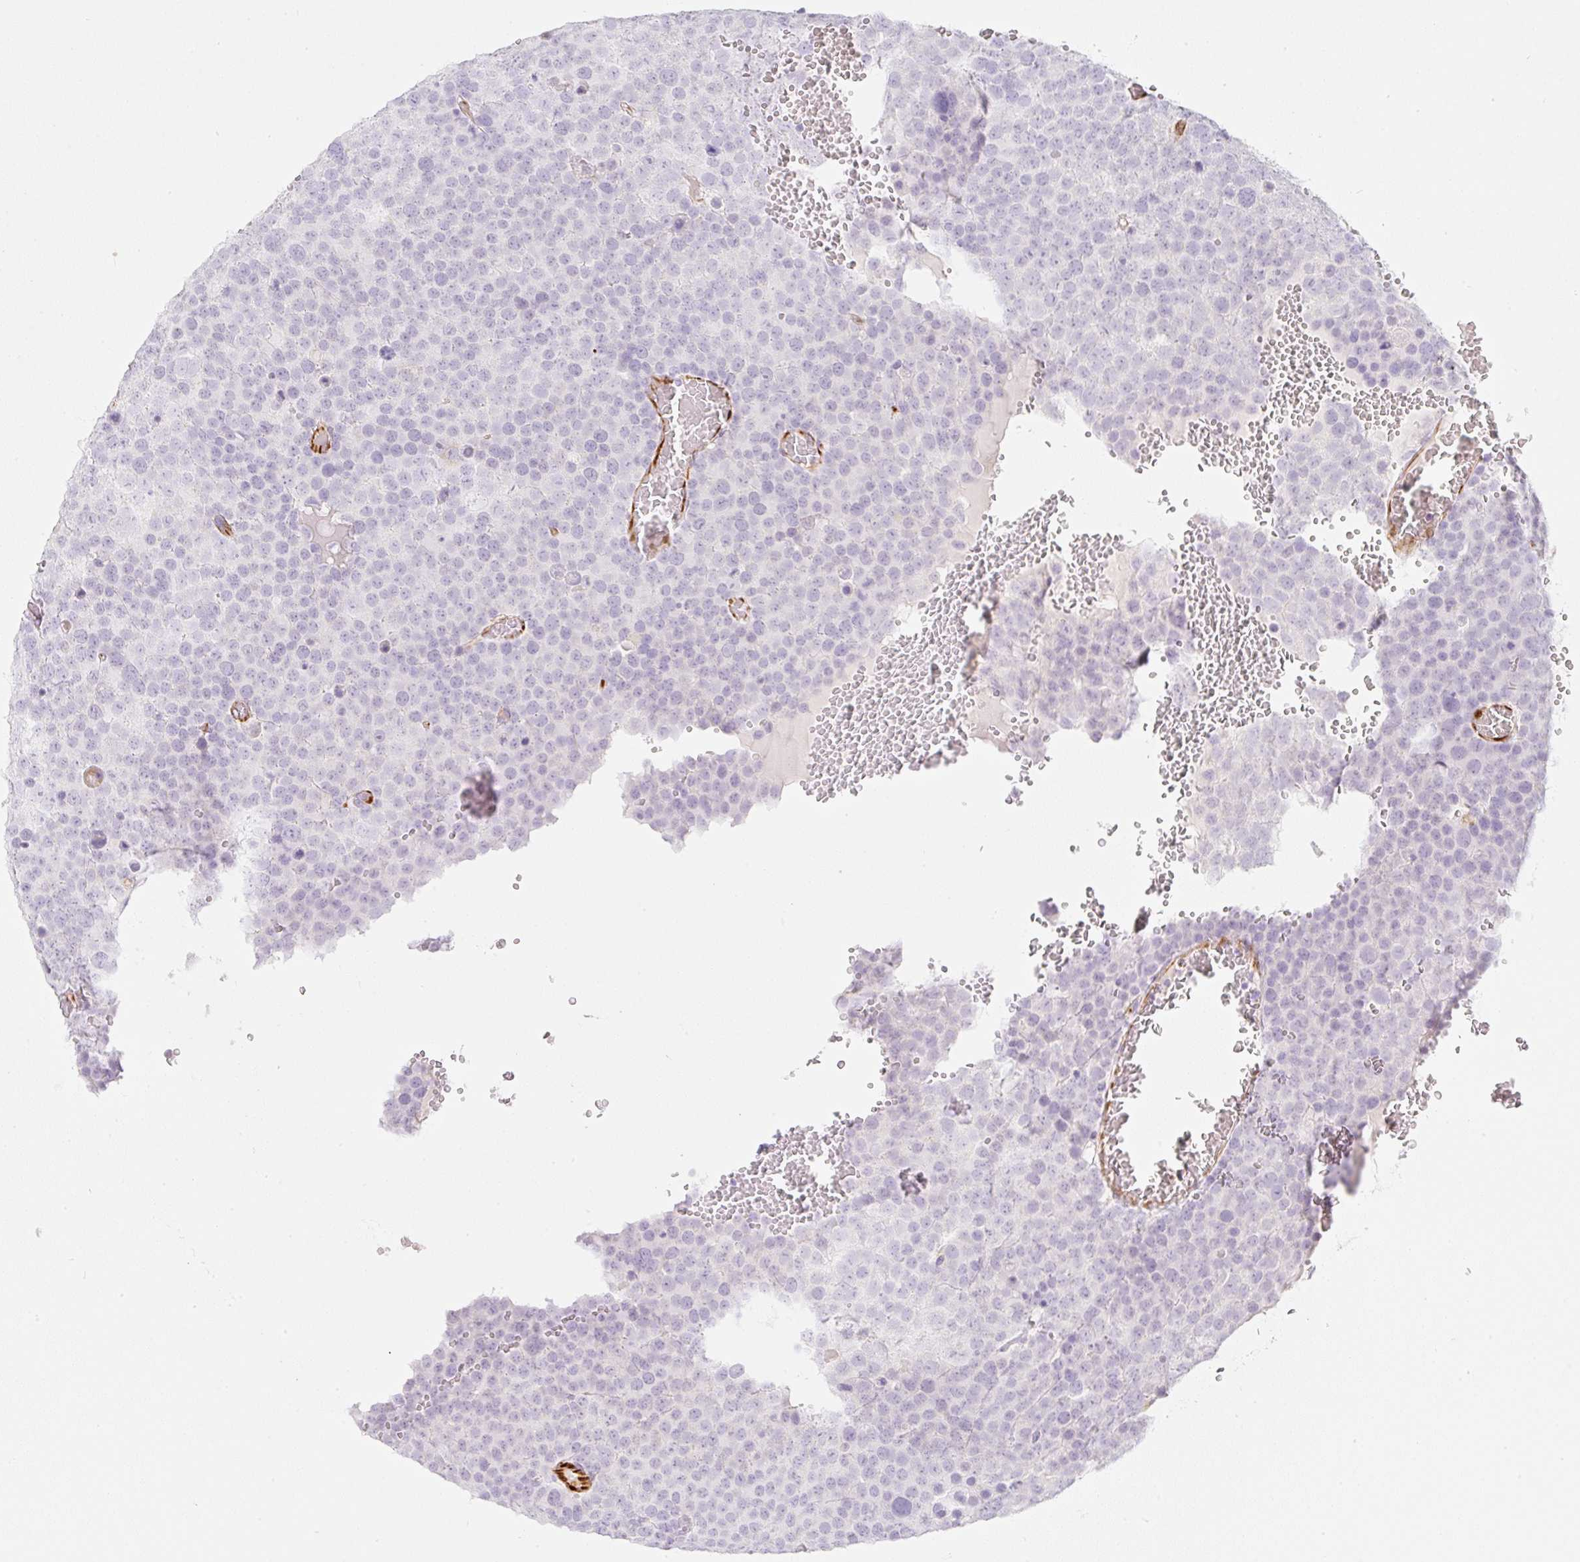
{"staining": {"intensity": "negative", "quantity": "none", "location": "none"}, "tissue": "testis cancer", "cell_type": "Tumor cells", "image_type": "cancer", "snomed": [{"axis": "morphology", "description": "Seminoma, NOS"}, {"axis": "topography", "description": "Testis"}], "caption": "Tumor cells show no significant protein positivity in testis cancer (seminoma). (Stains: DAB immunohistochemistry (IHC) with hematoxylin counter stain, Microscopy: brightfield microscopy at high magnification).", "gene": "ZNF689", "patient": {"sex": "male", "age": 71}}